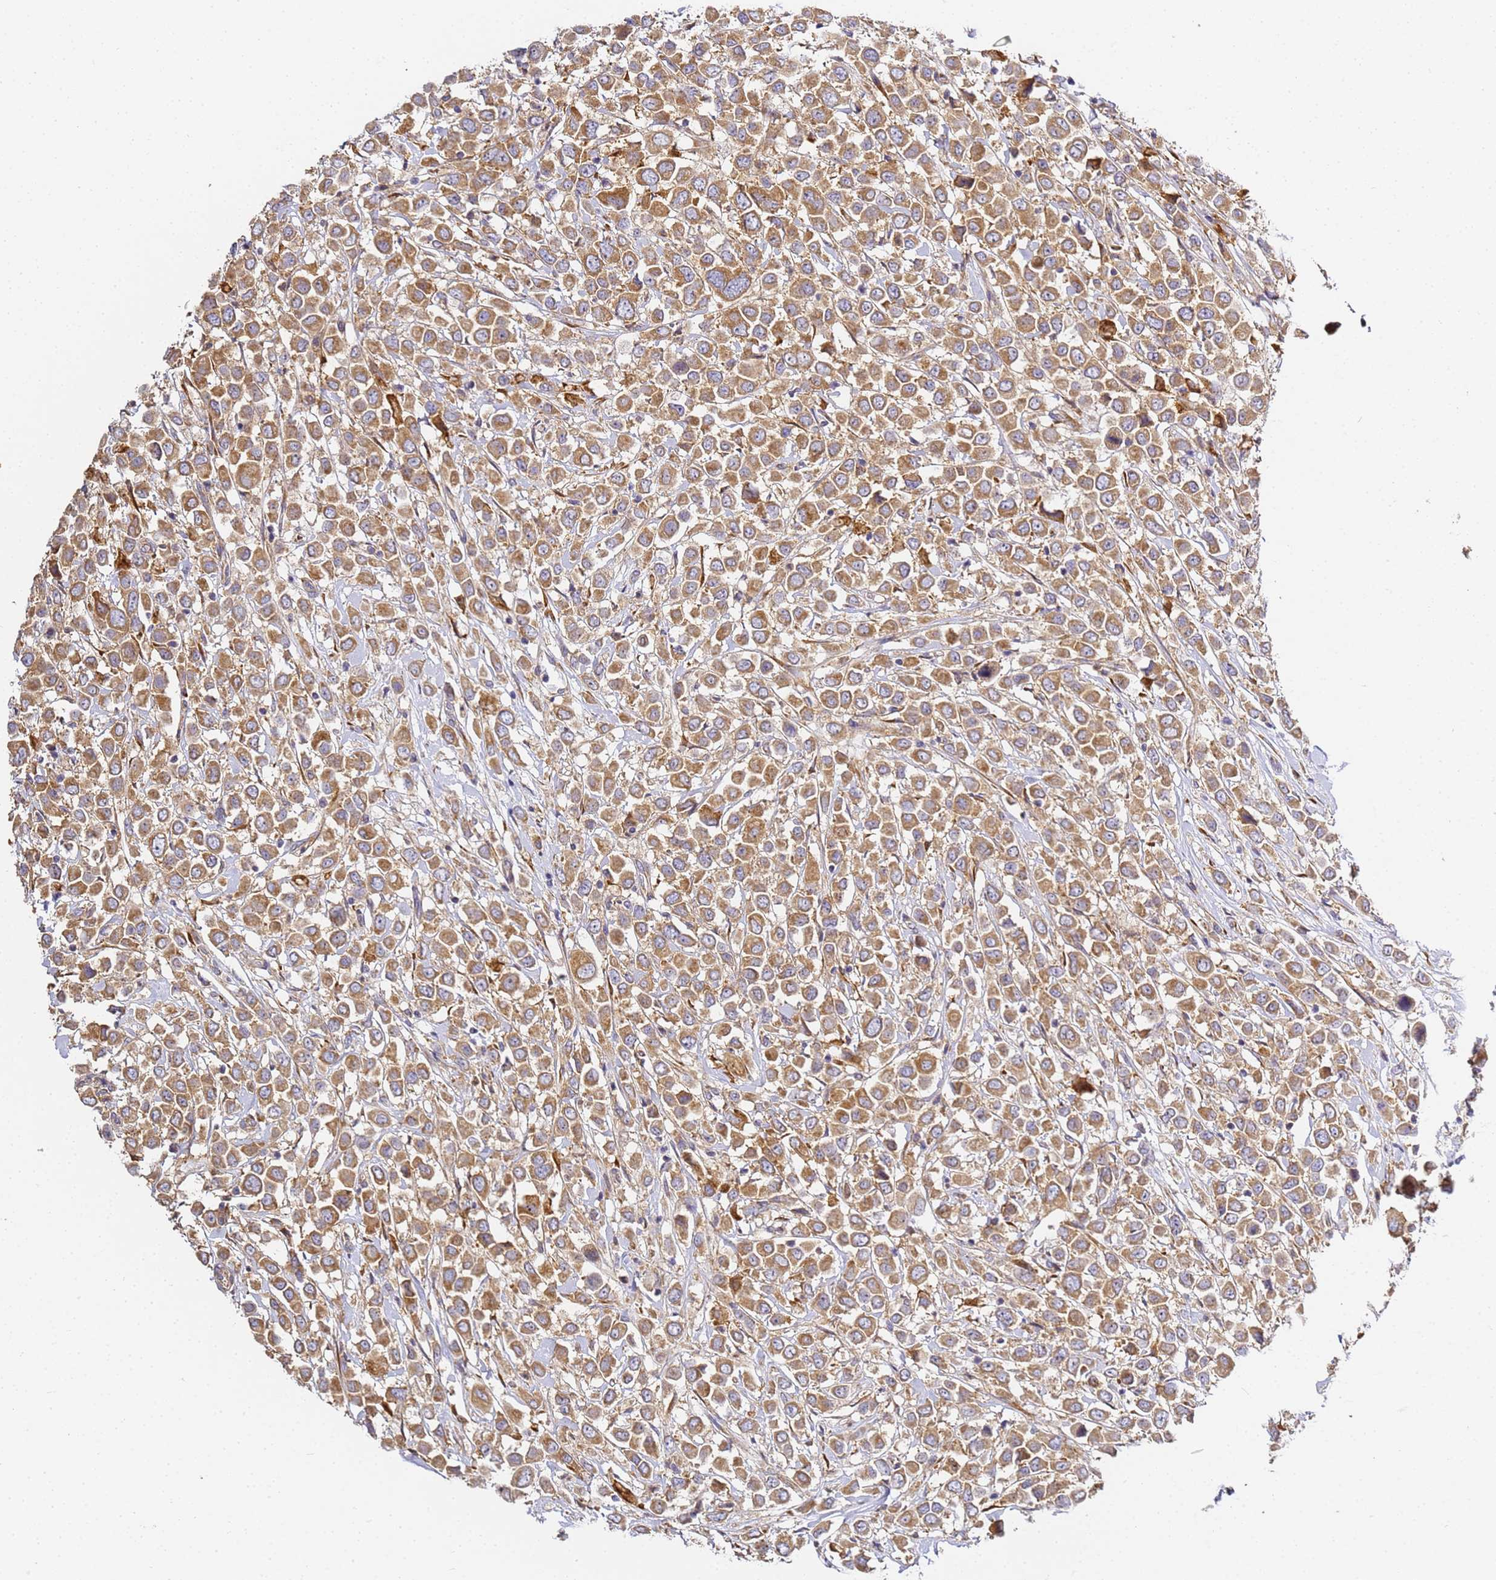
{"staining": {"intensity": "moderate", "quantity": ">75%", "location": "cytoplasmic/membranous"}, "tissue": "breast cancer", "cell_type": "Tumor cells", "image_type": "cancer", "snomed": [{"axis": "morphology", "description": "Duct carcinoma"}, {"axis": "topography", "description": "Breast"}], "caption": "There is medium levels of moderate cytoplasmic/membranous expression in tumor cells of infiltrating ductal carcinoma (breast), as demonstrated by immunohistochemical staining (brown color).", "gene": "RPL13A", "patient": {"sex": "female", "age": 61}}